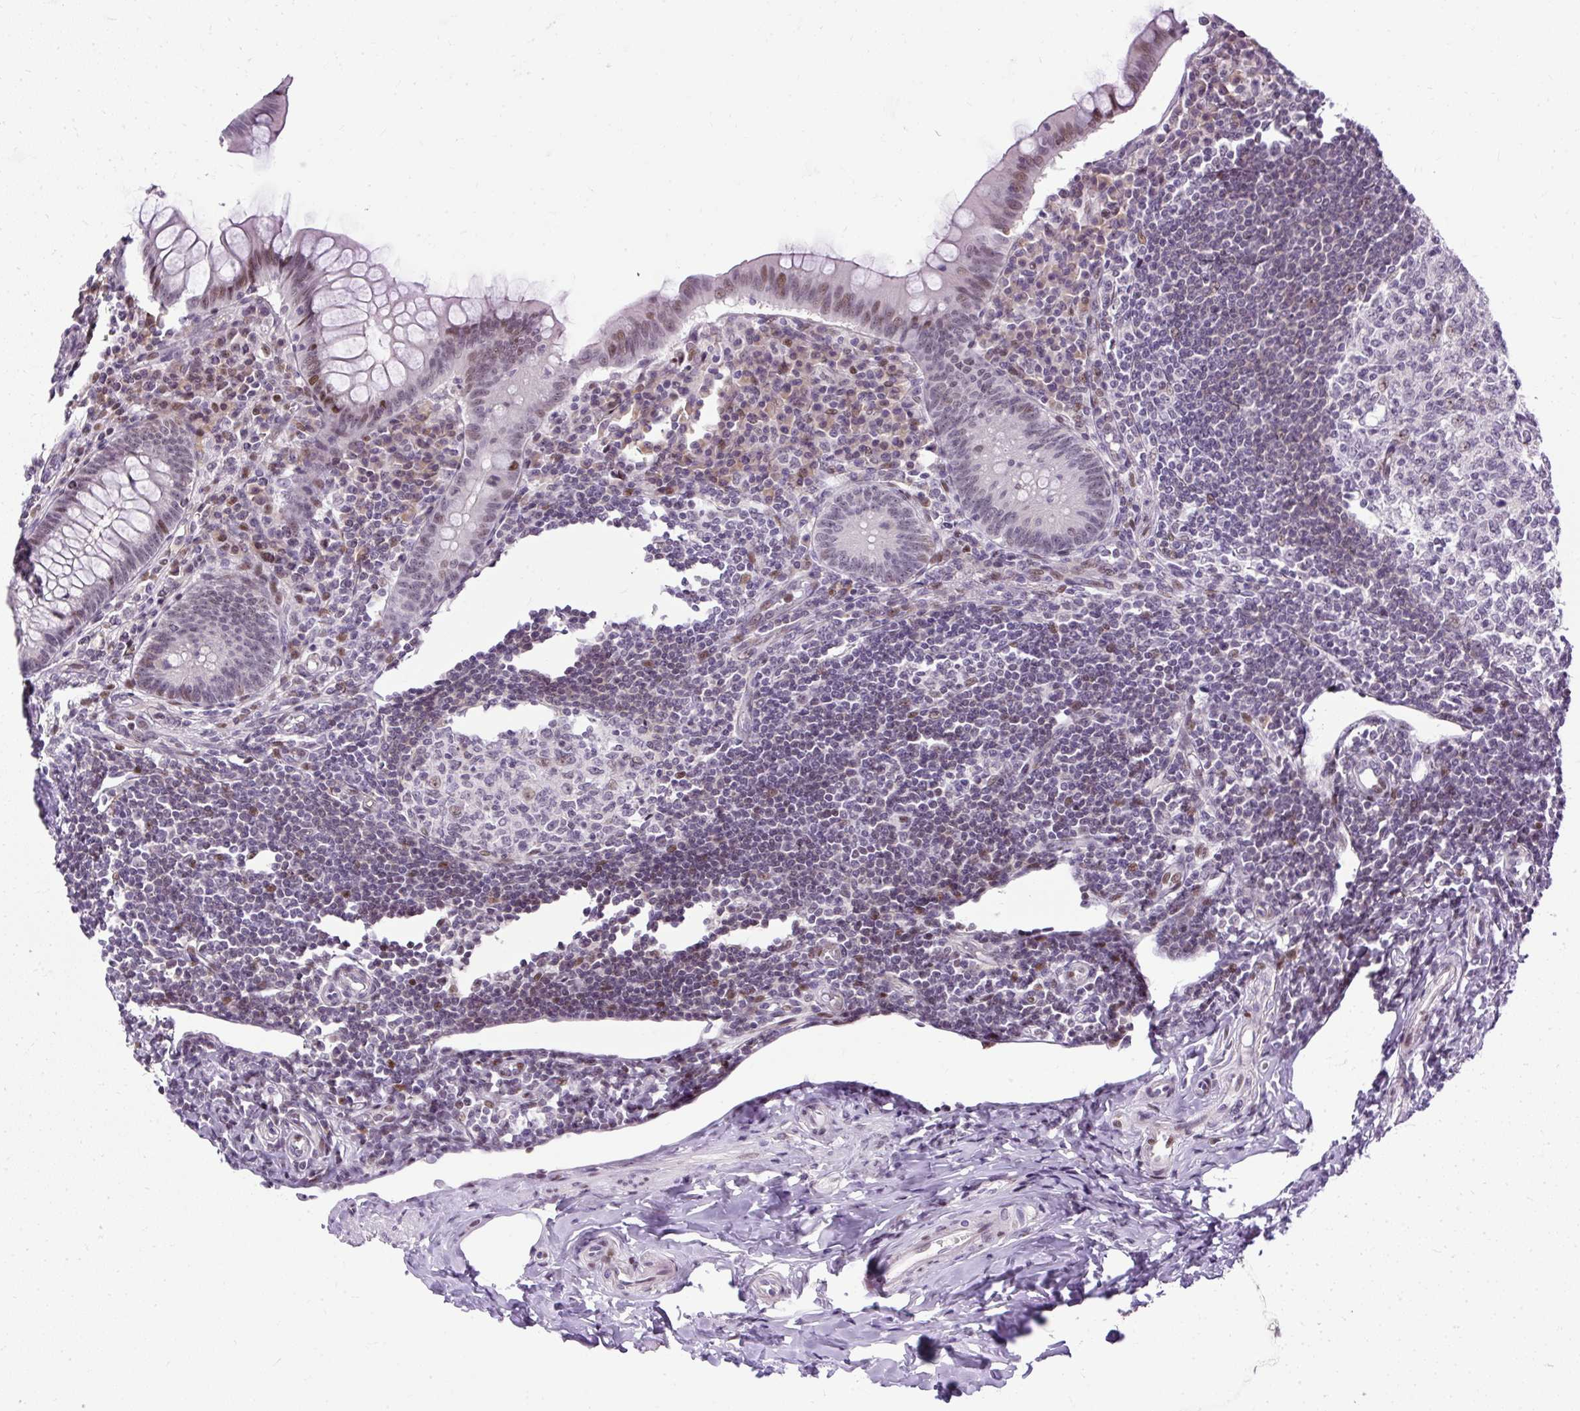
{"staining": {"intensity": "moderate", "quantity": "25%-75%", "location": "nuclear"}, "tissue": "appendix", "cell_type": "Glandular cells", "image_type": "normal", "snomed": [{"axis": "morphology", "description": "Normal tissue, NOS"}, {"axis": "topography", "description": "Appendix"}], "caption": "Immunohistochemical staining of normal appendix reveals medium levels of moderate nuclear staining in about 25%-75% of glandular cells. (DAB IHC with brightfield microscopy, high magnification).", "gene": "ARHGEF18", "patient": {"sex": "female", "age": 33}}